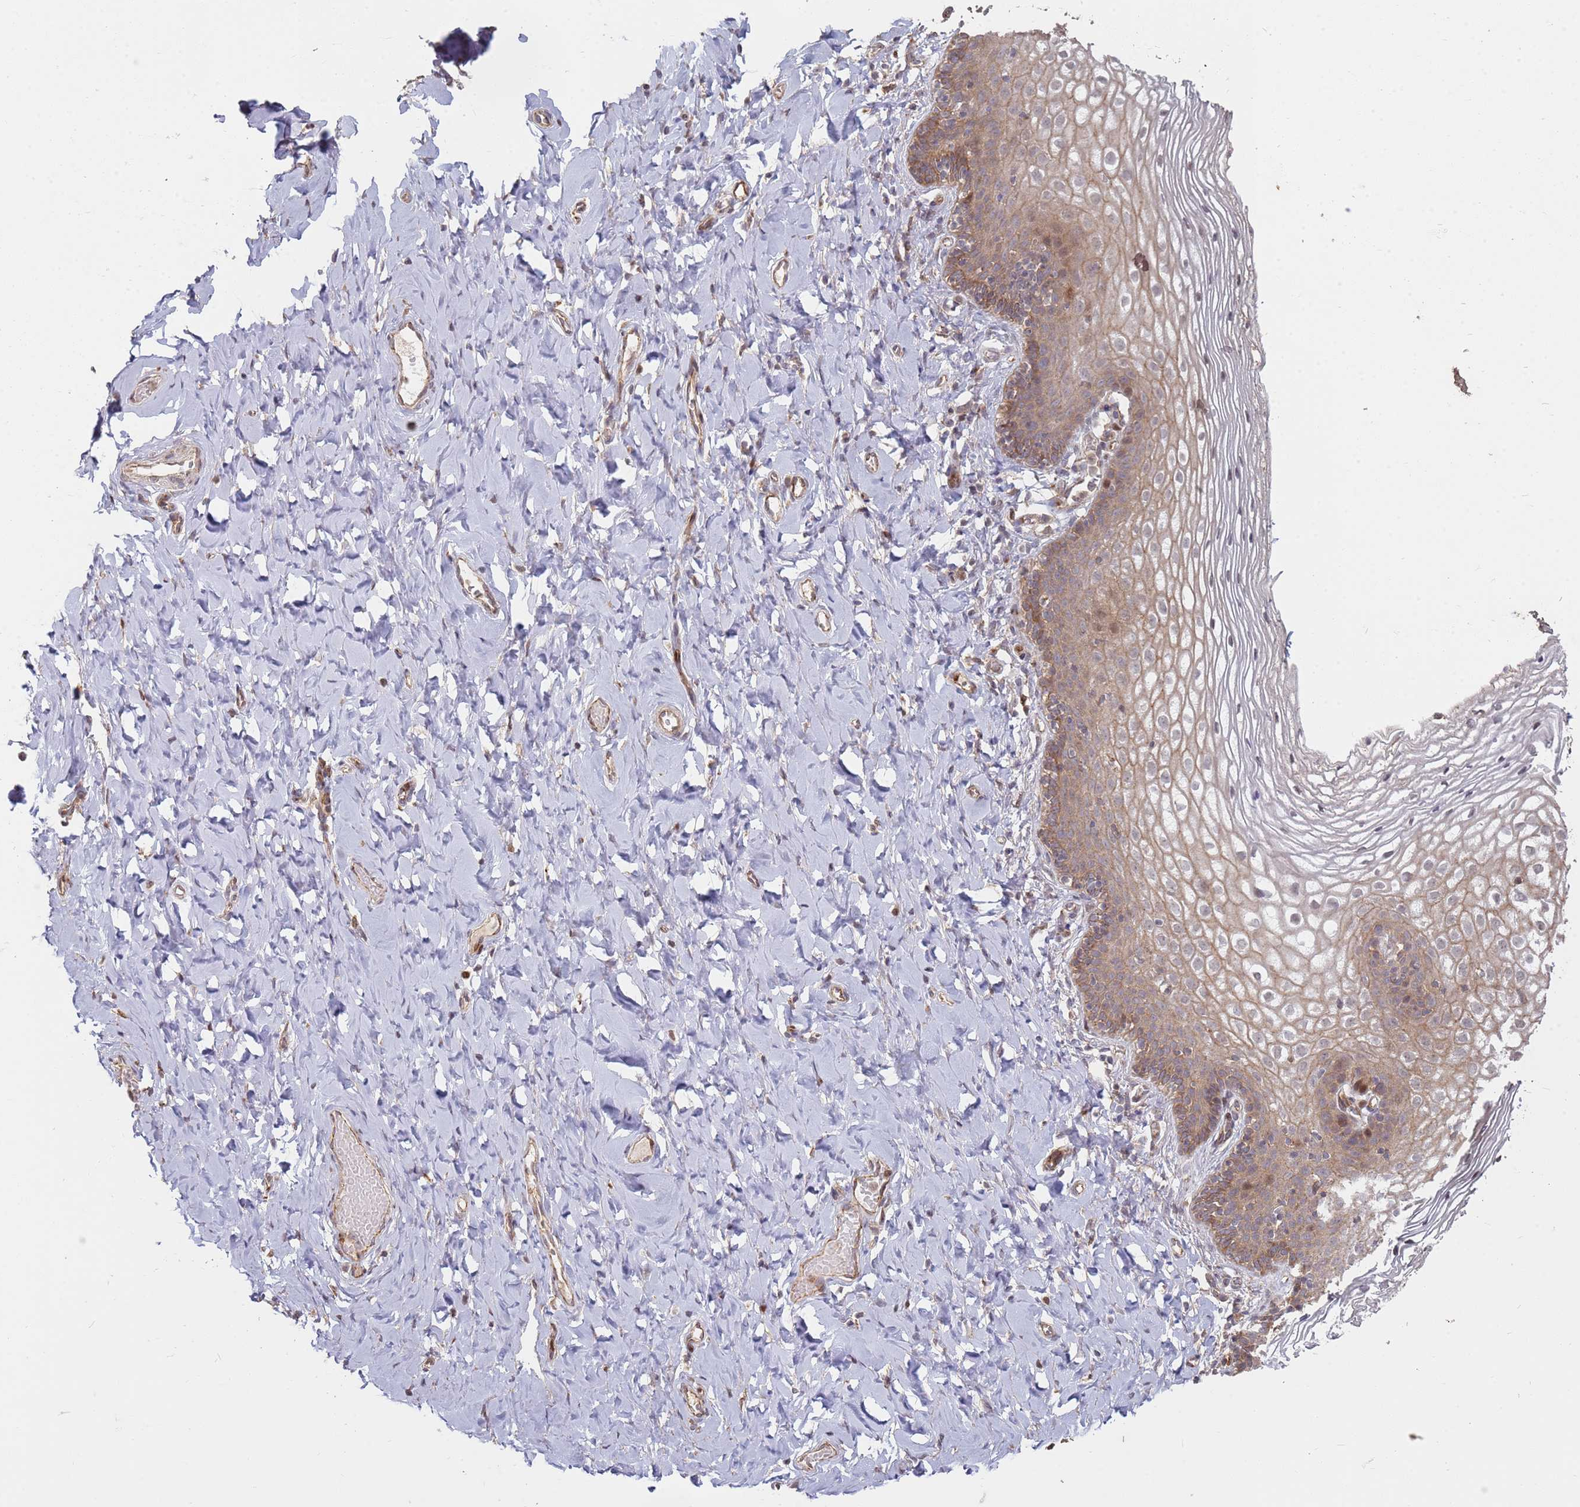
{"staining": {"intensity": "weak", "quantity": "25%-75%", "location": "cytoplasmic/membranous,nuclear"}, "tissue": "vagina", "cell_type": "Squamous epithelial cells", "image_type": "normal", "snomed": [{"axis": "morphology", "description": "Normal tissue, NOS"}, {"axis": "topography", "description": "Vagina"}], "caption": "The image demonstrates immunohistochemical staining of normal vagina. There is weak cytoplasmic/membranous,nuclear staining is seen in about 25%-75% of squamous epithelial cells.", "gene": "MPEG1", "patient": {"sex": "female", "age": 60}}